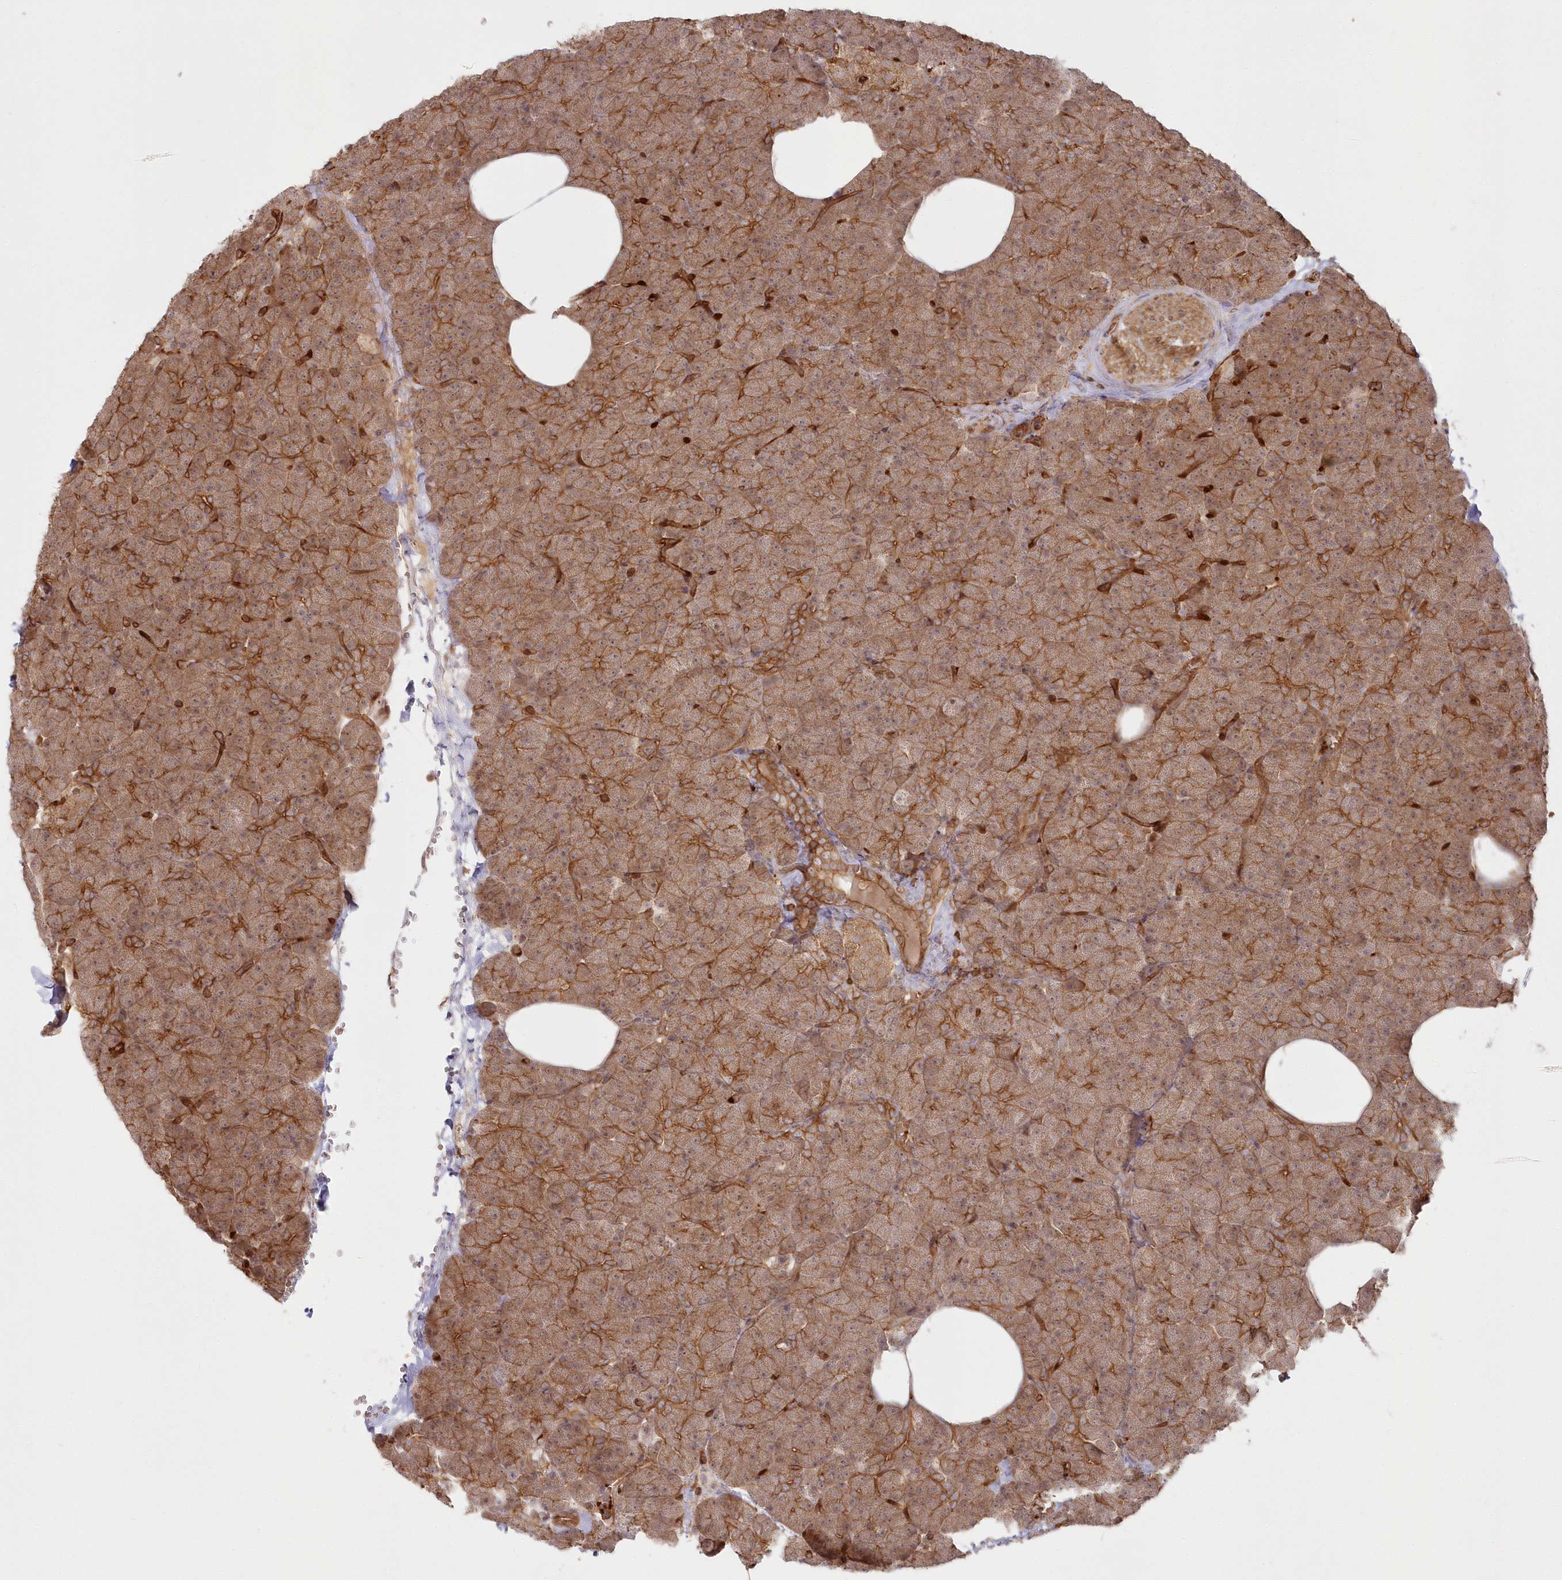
{"staining": {"intensity": "moderate", "quantity": ">75%", "location": "cytoplasmic/membranous"}, "tissue": "pancreas", "cell_type": "Exocrine glandular cells", "image_type": "normal", "snomed": [{"axis": "morphology", "description": "Normal tissue, NOS"}, {"axis": "morphology", "description": "Carcinoid, malignant, NOS"}, {"axis": "topography", "description": "Pancreas"}], "caption": "Moderate cytoplasmic/membranous protein positivity is present in approximately >75% of exocrine glandular cells in pancreas.", "gene": "RGCC", "patient": {"sex": "female", "age": 35}}